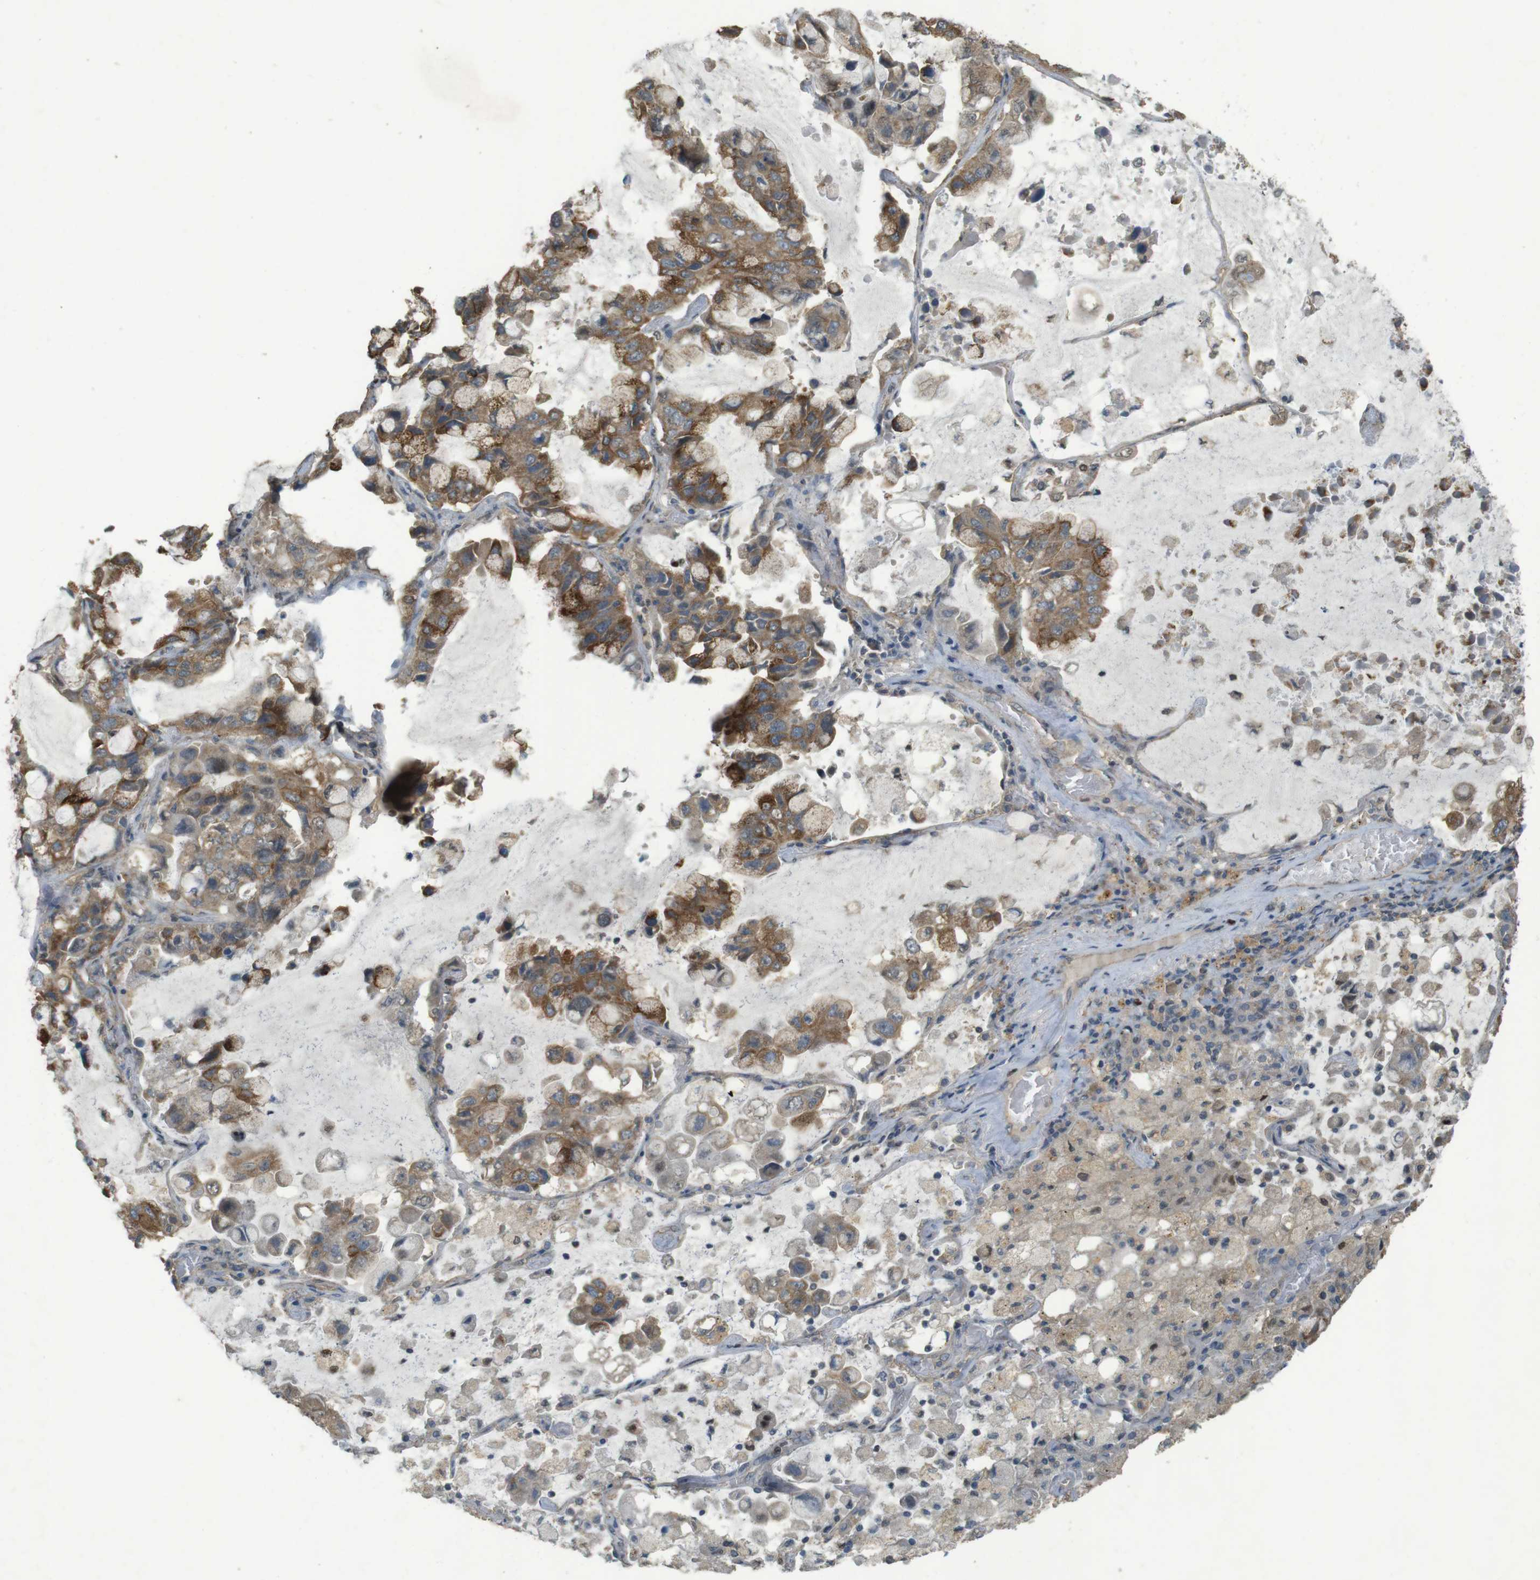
{"staining": {"intensity": "moderate", "quantity": ">75%", "location": "cytoplasmic/membranous"}, "tissue": "lung cancer", "cell_type": "Tumor cells", "image_type": "cancer", "snomed": [{"axis": "morphology", "description": "Adenocarcinoma, NOS"}, {"axis": "topography", "description": "Lung"}], "caption": "Human lung cancer stained for a protein (brown) reveals moderate cytoplasmic/membranous positive positivity in about >75% of tumor cells.", "gene": "ZDHHC20", "patient": {"sex": "male", "age": 64}}